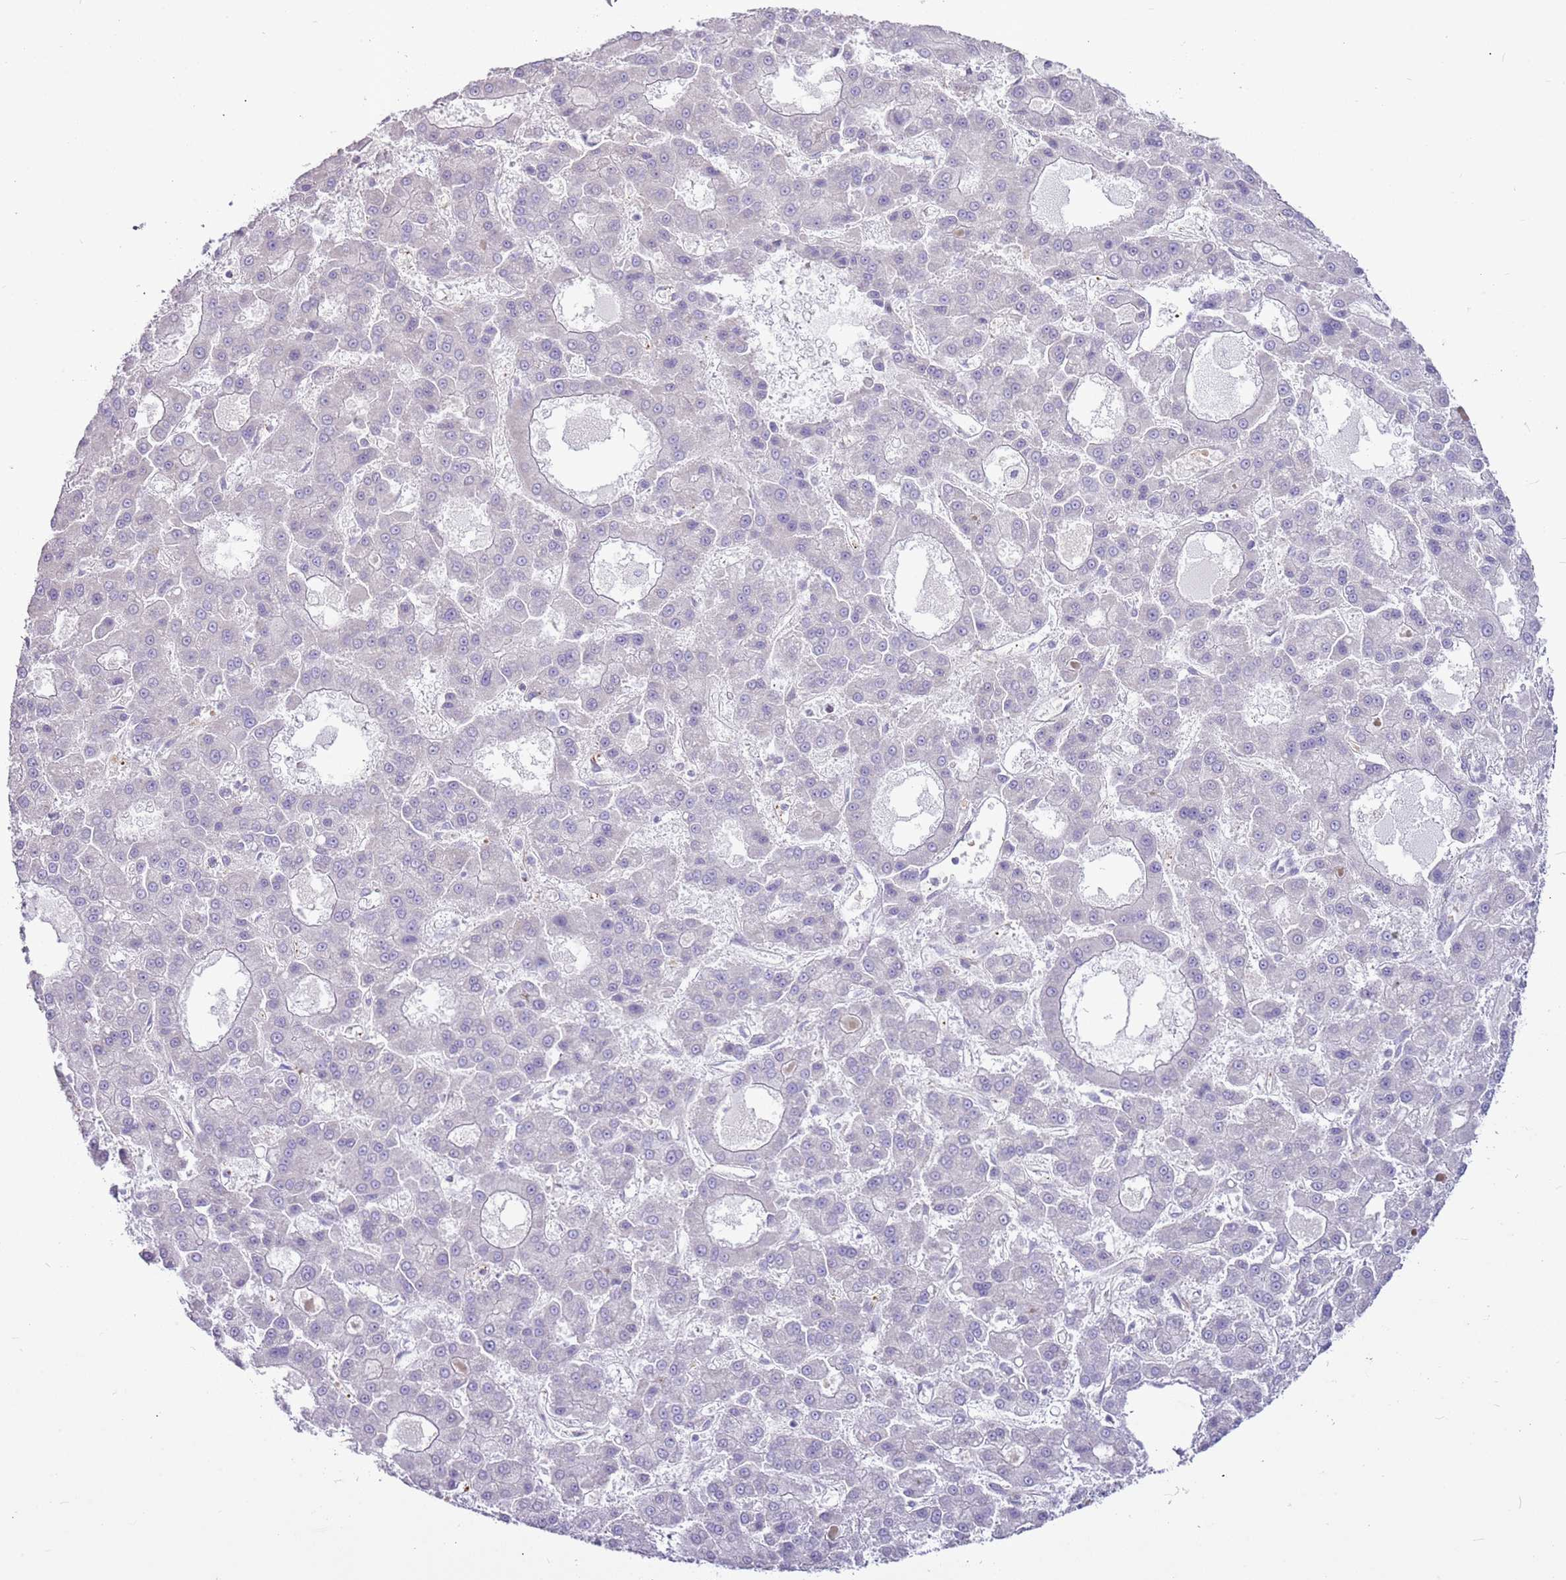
{"staining": {"intensity": "negative", "quantity": "none", "location": "none"}, "tissue": "liver cancer", "cell_type": "Tumor cells", "image_type": "cancer", "snomed": [{"axis": "morphology", "description": "Carcinoma, Hepatocellular, NOS"}, {"axis": "topography", "description": "Liver"}], "caption": "Tumor cells show no significant protein expression in liver hepatocellular carcinoma.", "gene": "CHAC2", "patient": {"sex": "male", "age": 70}}